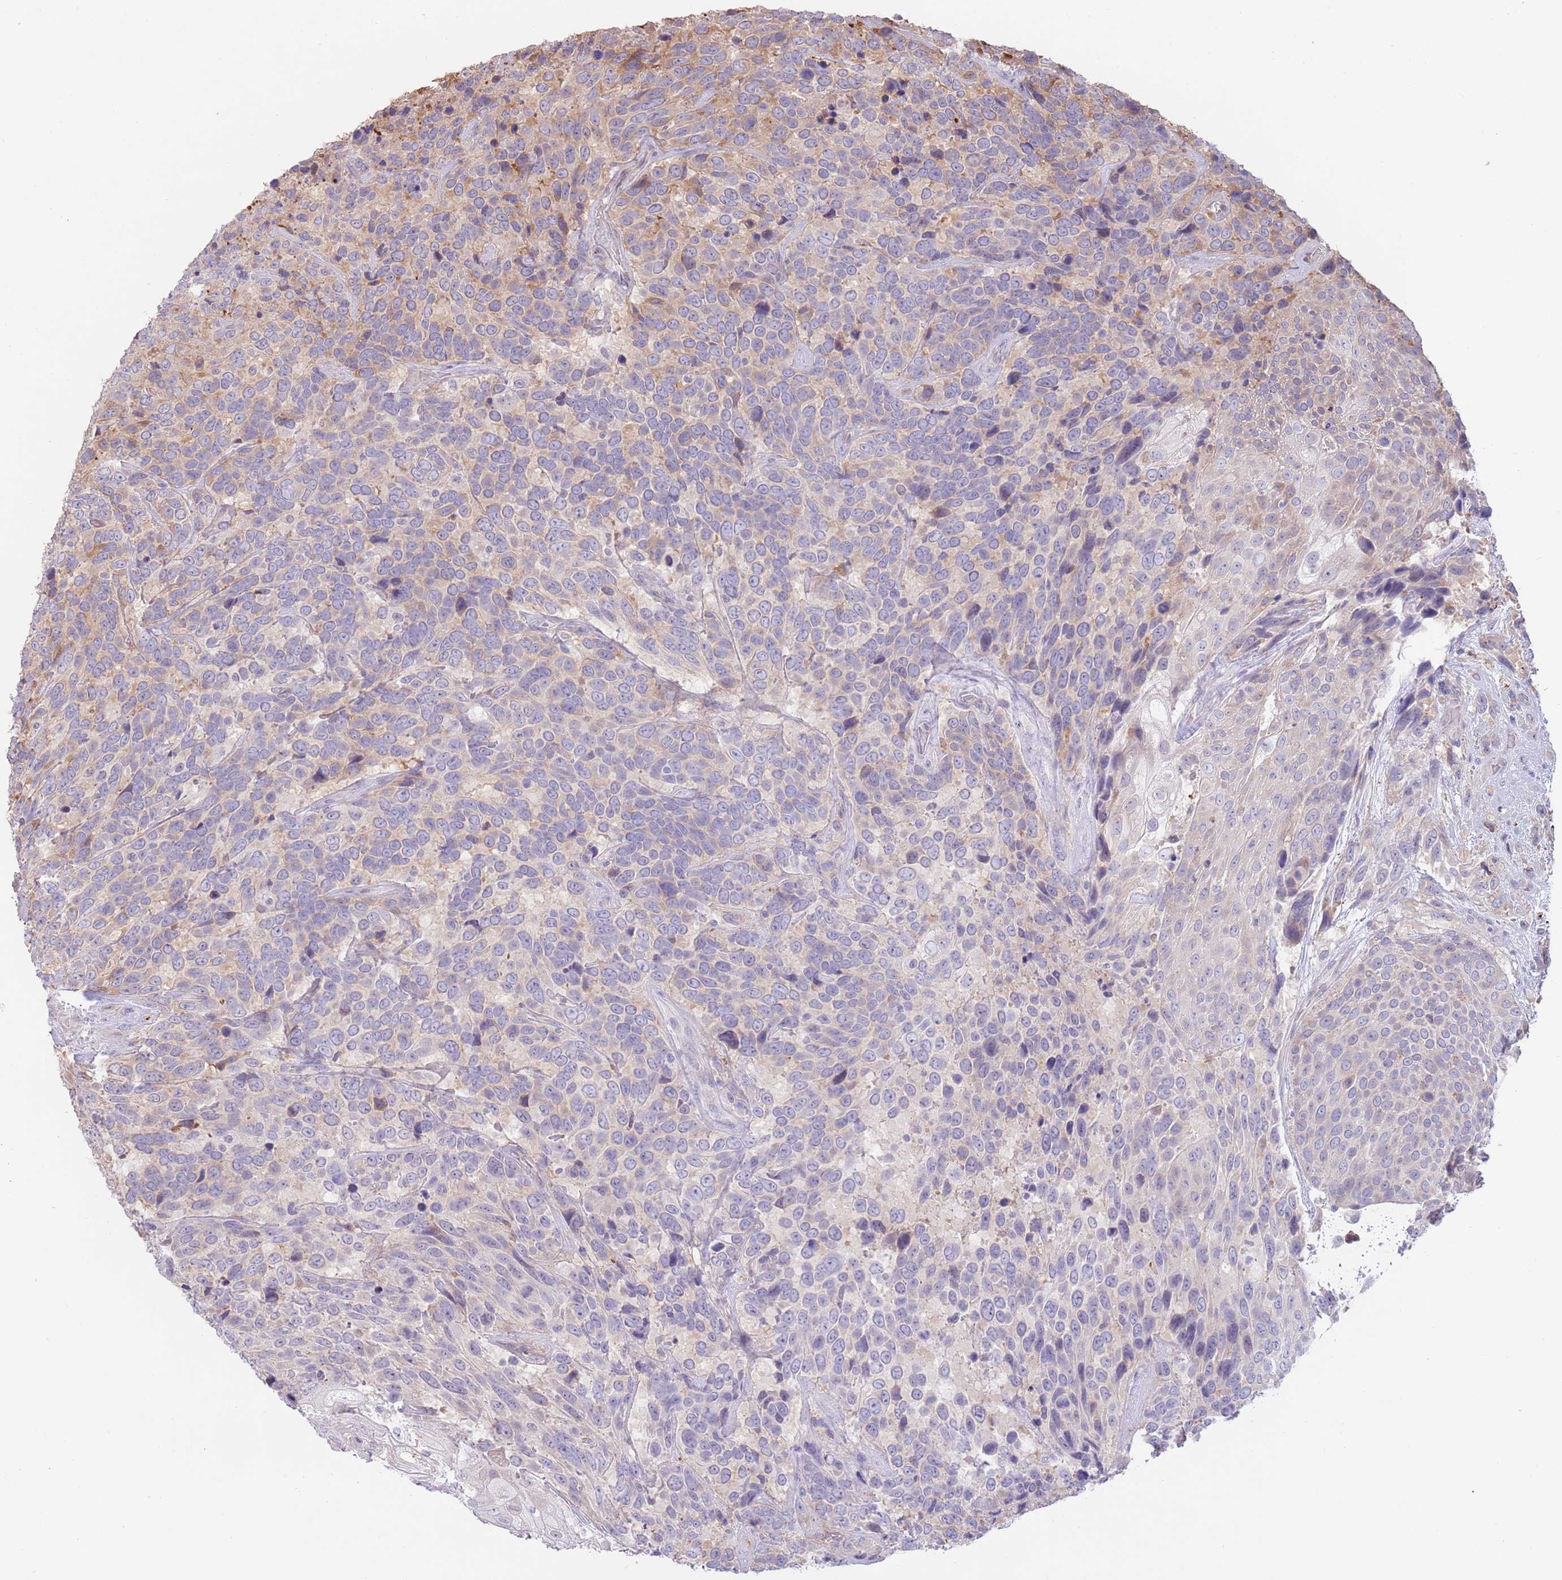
{"staining": {"intensity": "weak", "quantity": "<25%", "location": "cytoplasmic/membranous"}, "tissue": "urothelial cancer", "cell_type": "Tumor cells", "image_type": "cancer", "snomed": [{"axis": "morphology", "description": "Urothelial carcinoma, High grade"}, {"axis": "topography", "description": "Urinary bladder"}], "caption": "High-grade urothelial carcinoma was stained to show a protein in brown. There is no significant positivity in tumor cells.", "gene": "LDHD", "patient": {"sex": "female", "age": 70}}